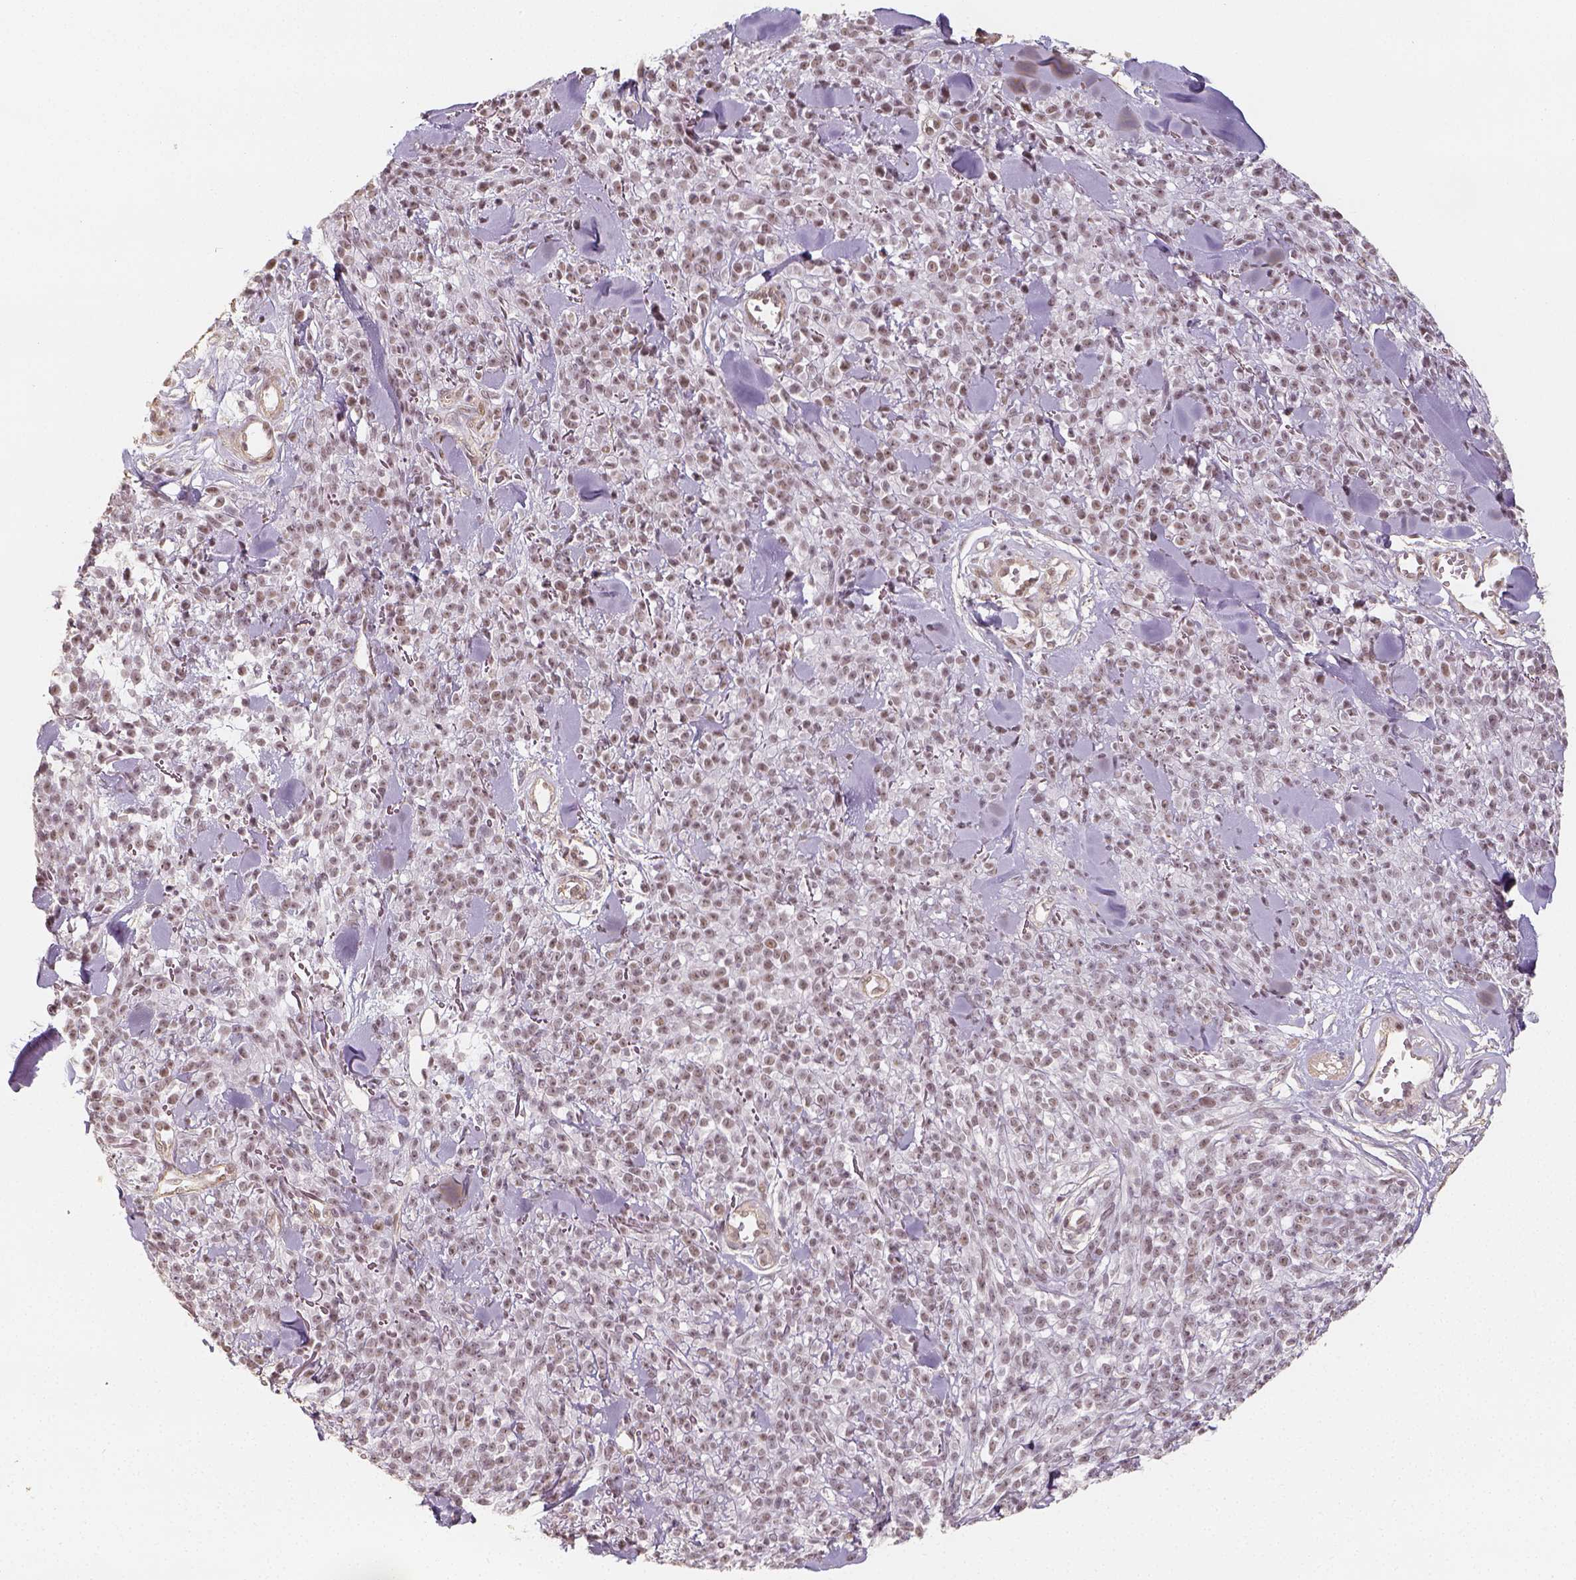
{"staining": {"intensity": "weak", "quantity": ">75%", "location": "nuclear"}, "tissue": "melanoma", "cell_type": "Tumor cells", "image_type": "cancer", "snomed": [{"axis": "morphology", "description": "Malignant melanoma, NOS"}, {"axis": "topography", "description": "Skin"}, {"axis": "topography", "description": "Skin of trunk"}], "caption": "Tumor cells exhibit weak nuclear expression in about >75% of cells in malignant melanoma.", "gene": "HDAC1", "patient": {"sex": "male", "age": 74}}